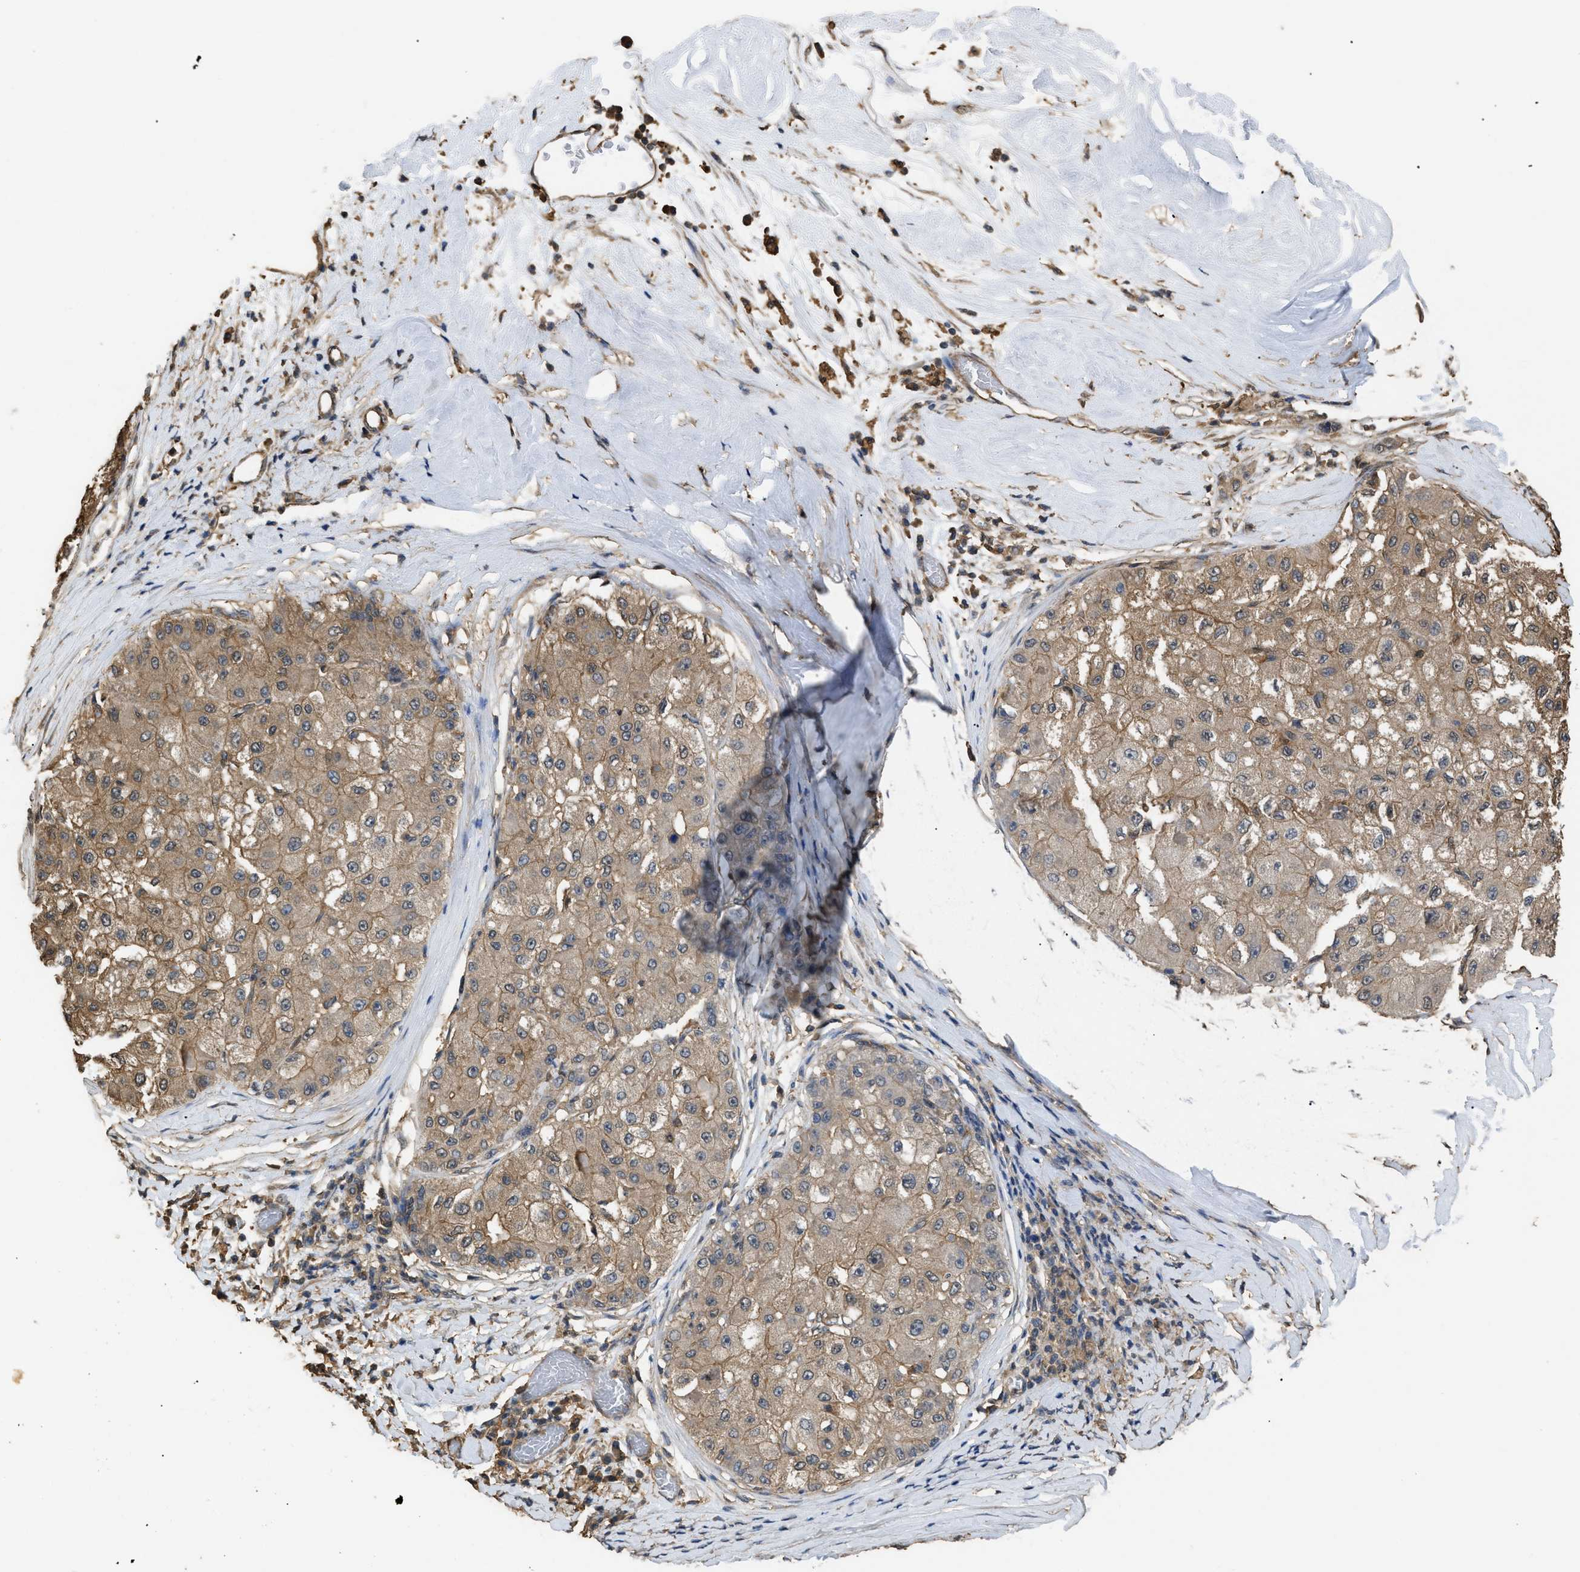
{"staining": {"intensity": "moderate", "quantity": ">75%", "location": "cytoplasmic/membranous"}, "tissue": "liver cancer", "cell_type": "Tumor cells", "image_type": "cancer", "snomed": [{"axis": "morphology", "description": "Carcinoma, Hepatocellular, NOS"}, {"axis": "topography", "description": "Liver"}], "caption": "Immunohistochemistry (DAB) staining of human hepatocellular carcinoma (liver) shows moderate cytoplasmic/membranous protein staining in approximately >75% of tumor cells.", "gene": "CALM1", "patient": {"sex": "male", "age": 80}}